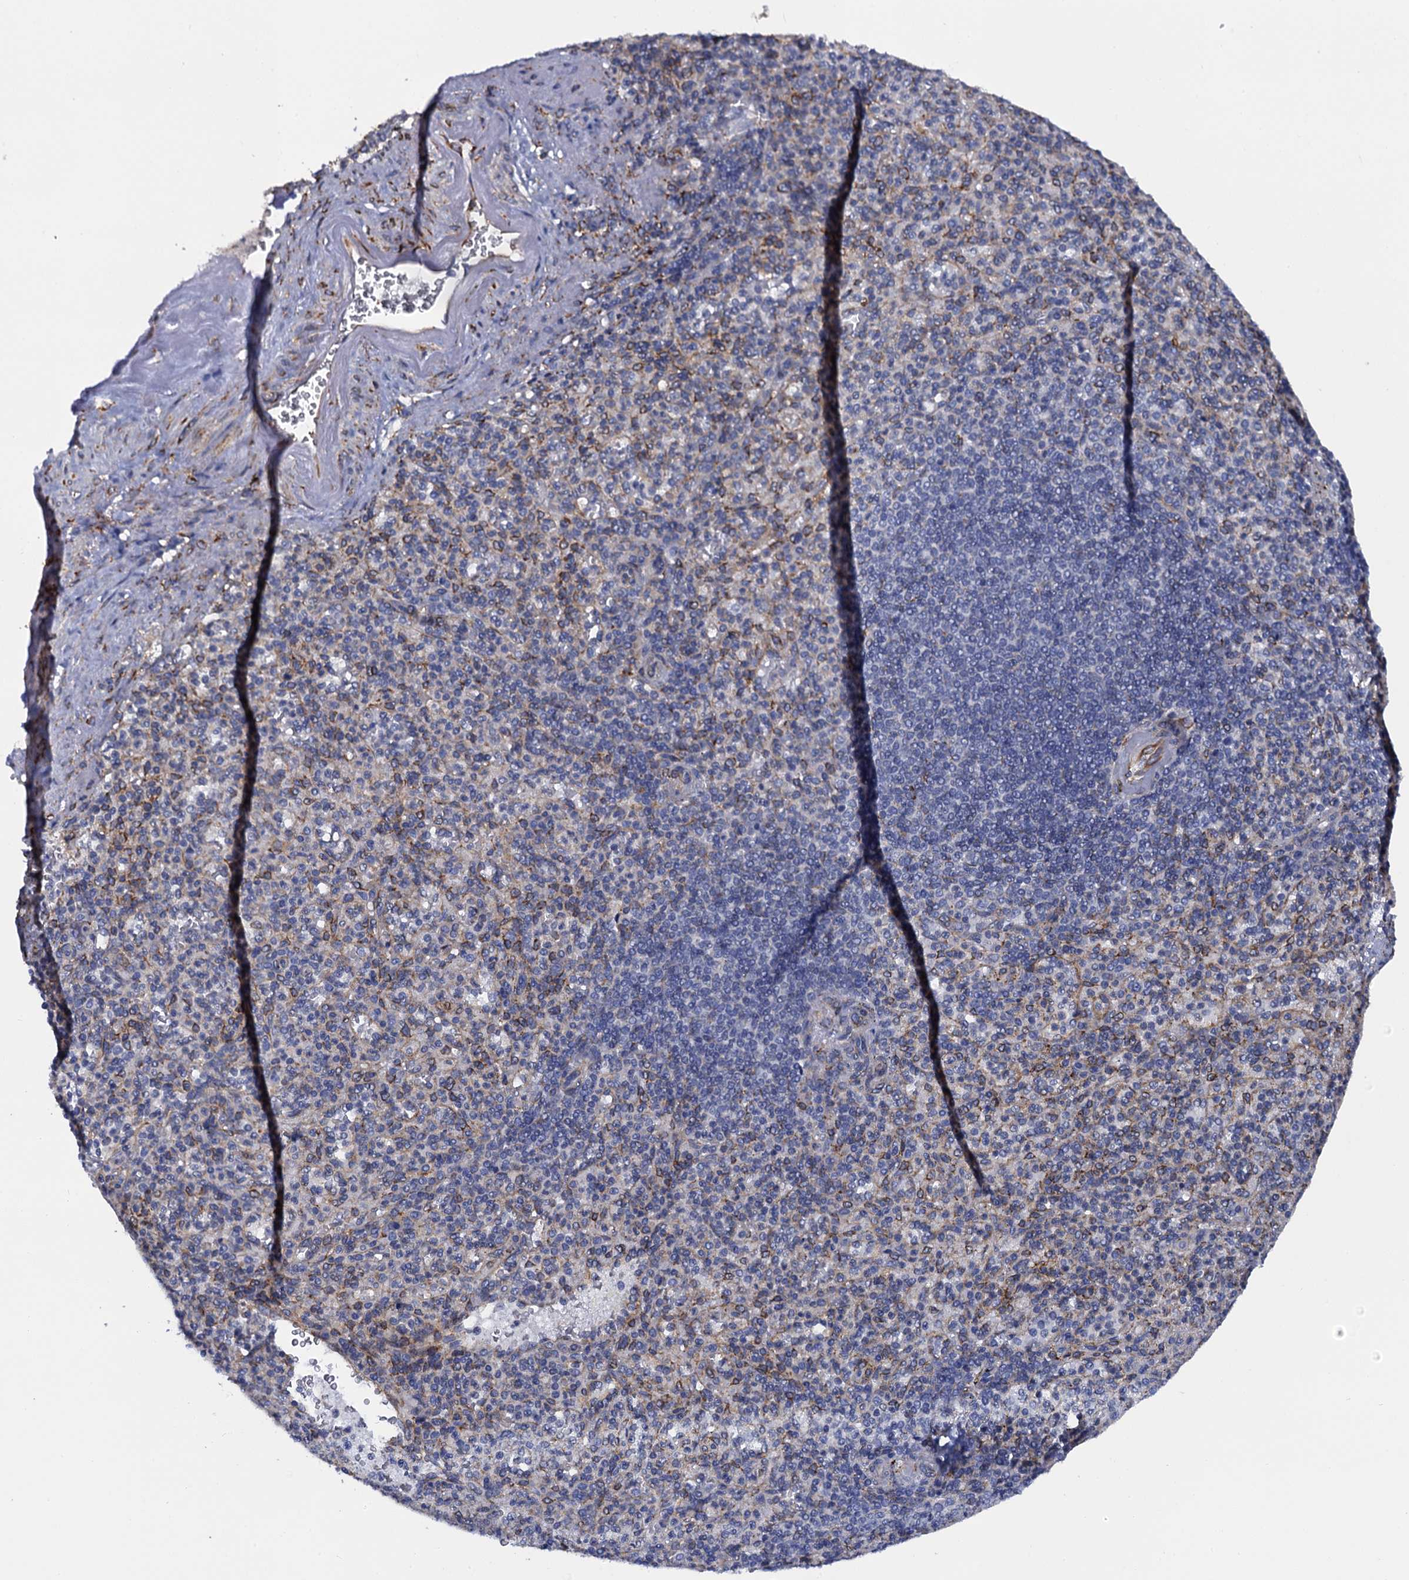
{"staining": {"intensity": "moderate", "quantity": "<25%", "location": "cytoplasmic/membranous"}, "tissue": "spleen", "cell_type": "Cells in red pulp", "image_type": "normal", "snomed": [{"axis": "morphology", "description": "Normal tissue, NOS"}, {"axis": "topography", "description": "Spleen"}], "caption": "IHC of normal human spleen displays low levels of moderate cytoplasmic/membranous positivity in about <25% of cells in red pulp.", "gene": "POGLUT3", "patient": {"sex": "female", "age": 74}}